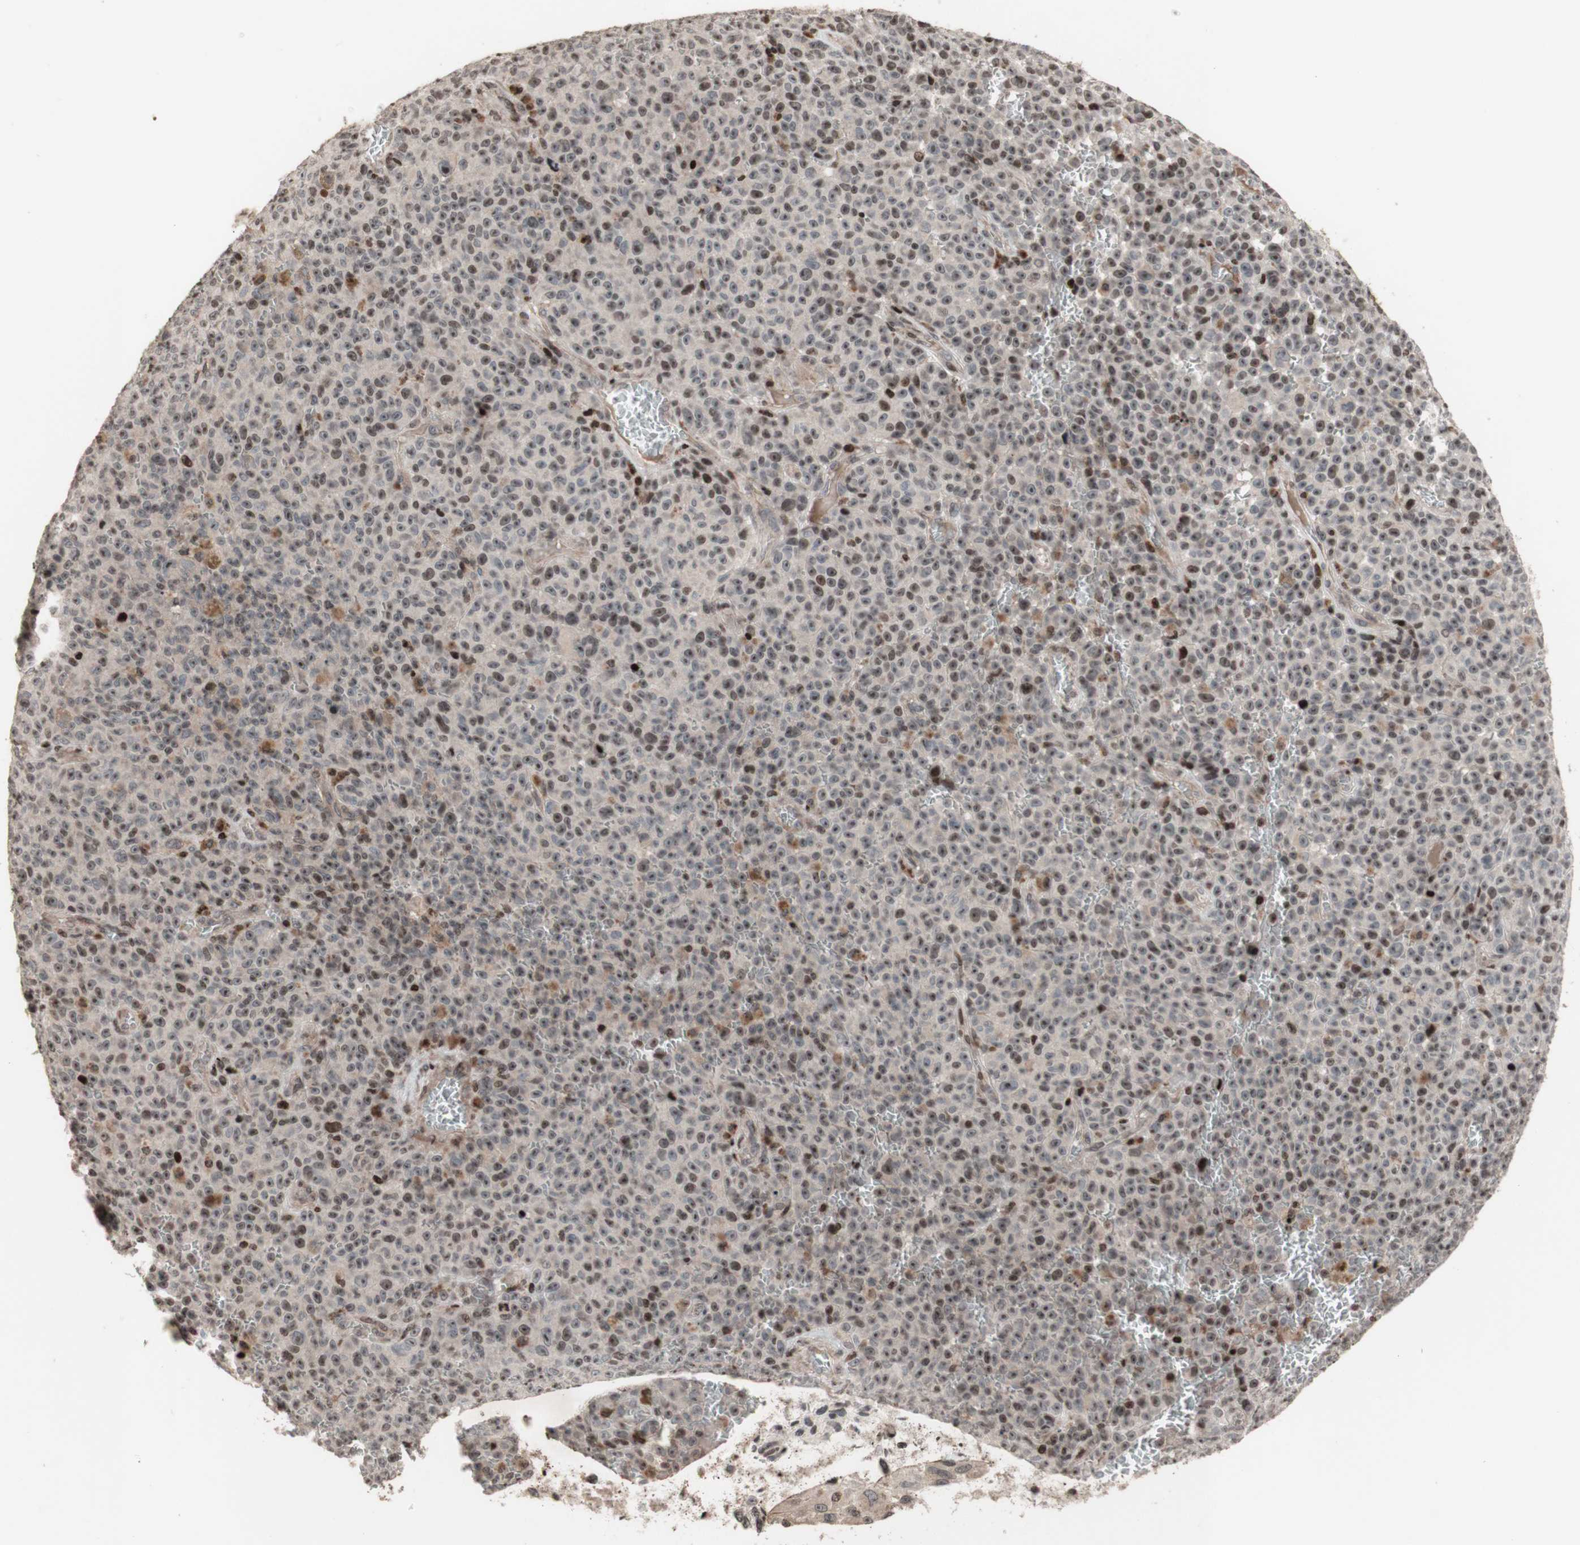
{"staining": {"intensity": "weak", "quantity": "<25%", "location": "nuclear"}, "tissue": "melanoma", "cell_type": "Tumor cells", "image_type": "cancer", "snomed": [{"axis": "morphology", "description": "Malignant melanoma, NOS"}, {"axis": "topography", "description": "Skin"}], "caption": "Immunohistochemistry (IHC) of human melanoma shows no positivity in tumor cells. (DAB immunohistochemistry visualized using brightfield microscopy, high magnification).", "gene": "POLA1", "patient": {"sex": "female", "age": 82}}